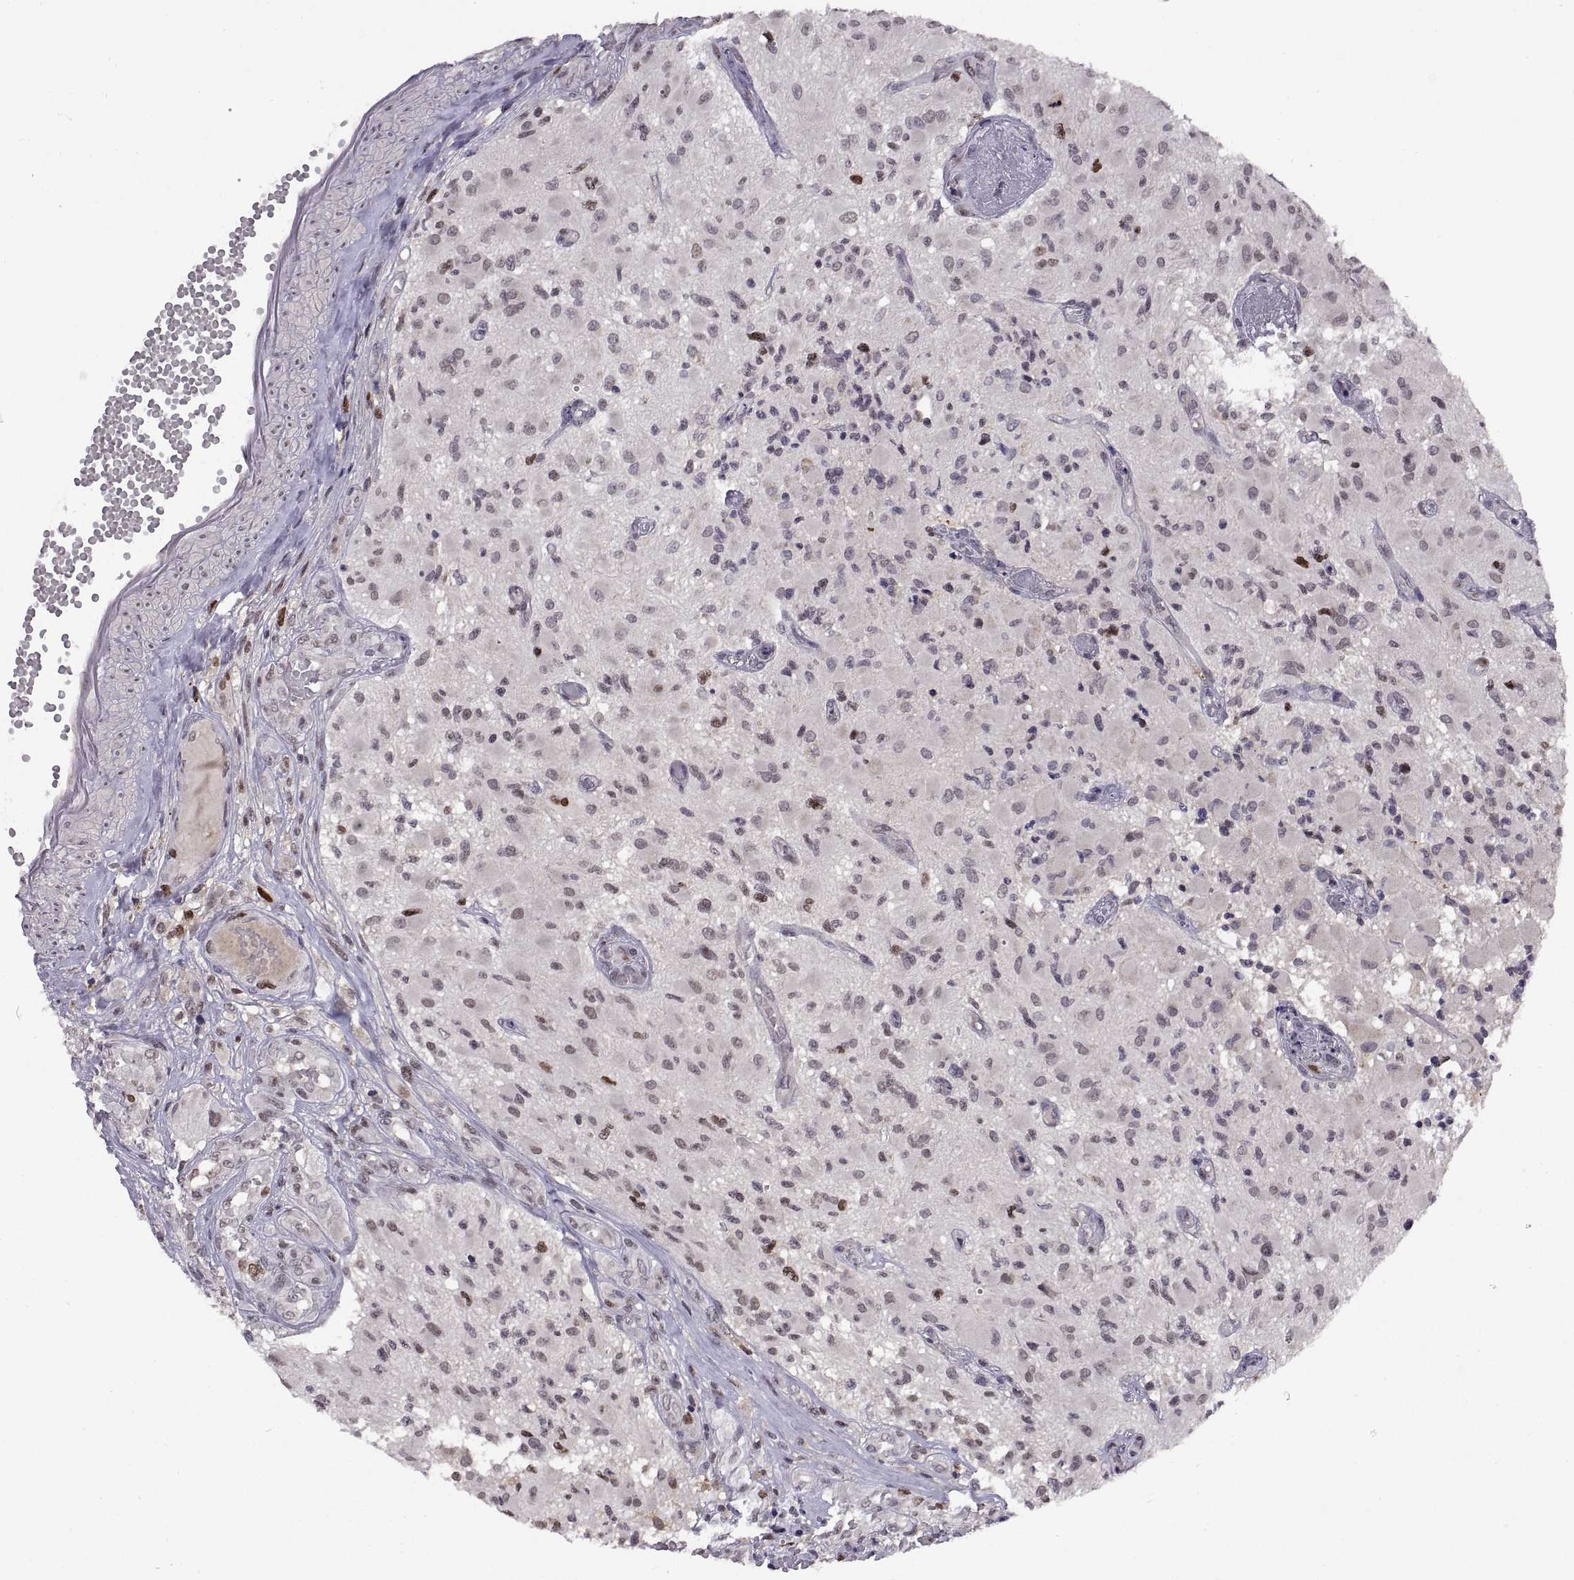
{"staining": {"intensity": "moderate", "quantity": "<25%", "location": "nuclear"}, "tissue": "glioma", "cell_type": "Tumor cells", "image_type": "cancer", "snomed": [{"axis": "morphology", "description": "Glioma, malignant, High grade"}, {"axis": "topography", "description": "Brain"}], "caption": "Malignant high-grade glioma stained for a protein displays moderate nuclear positivity in tumor cells.", "gene": "CHFR", "patient": {"sex": "female", "age": 63}}